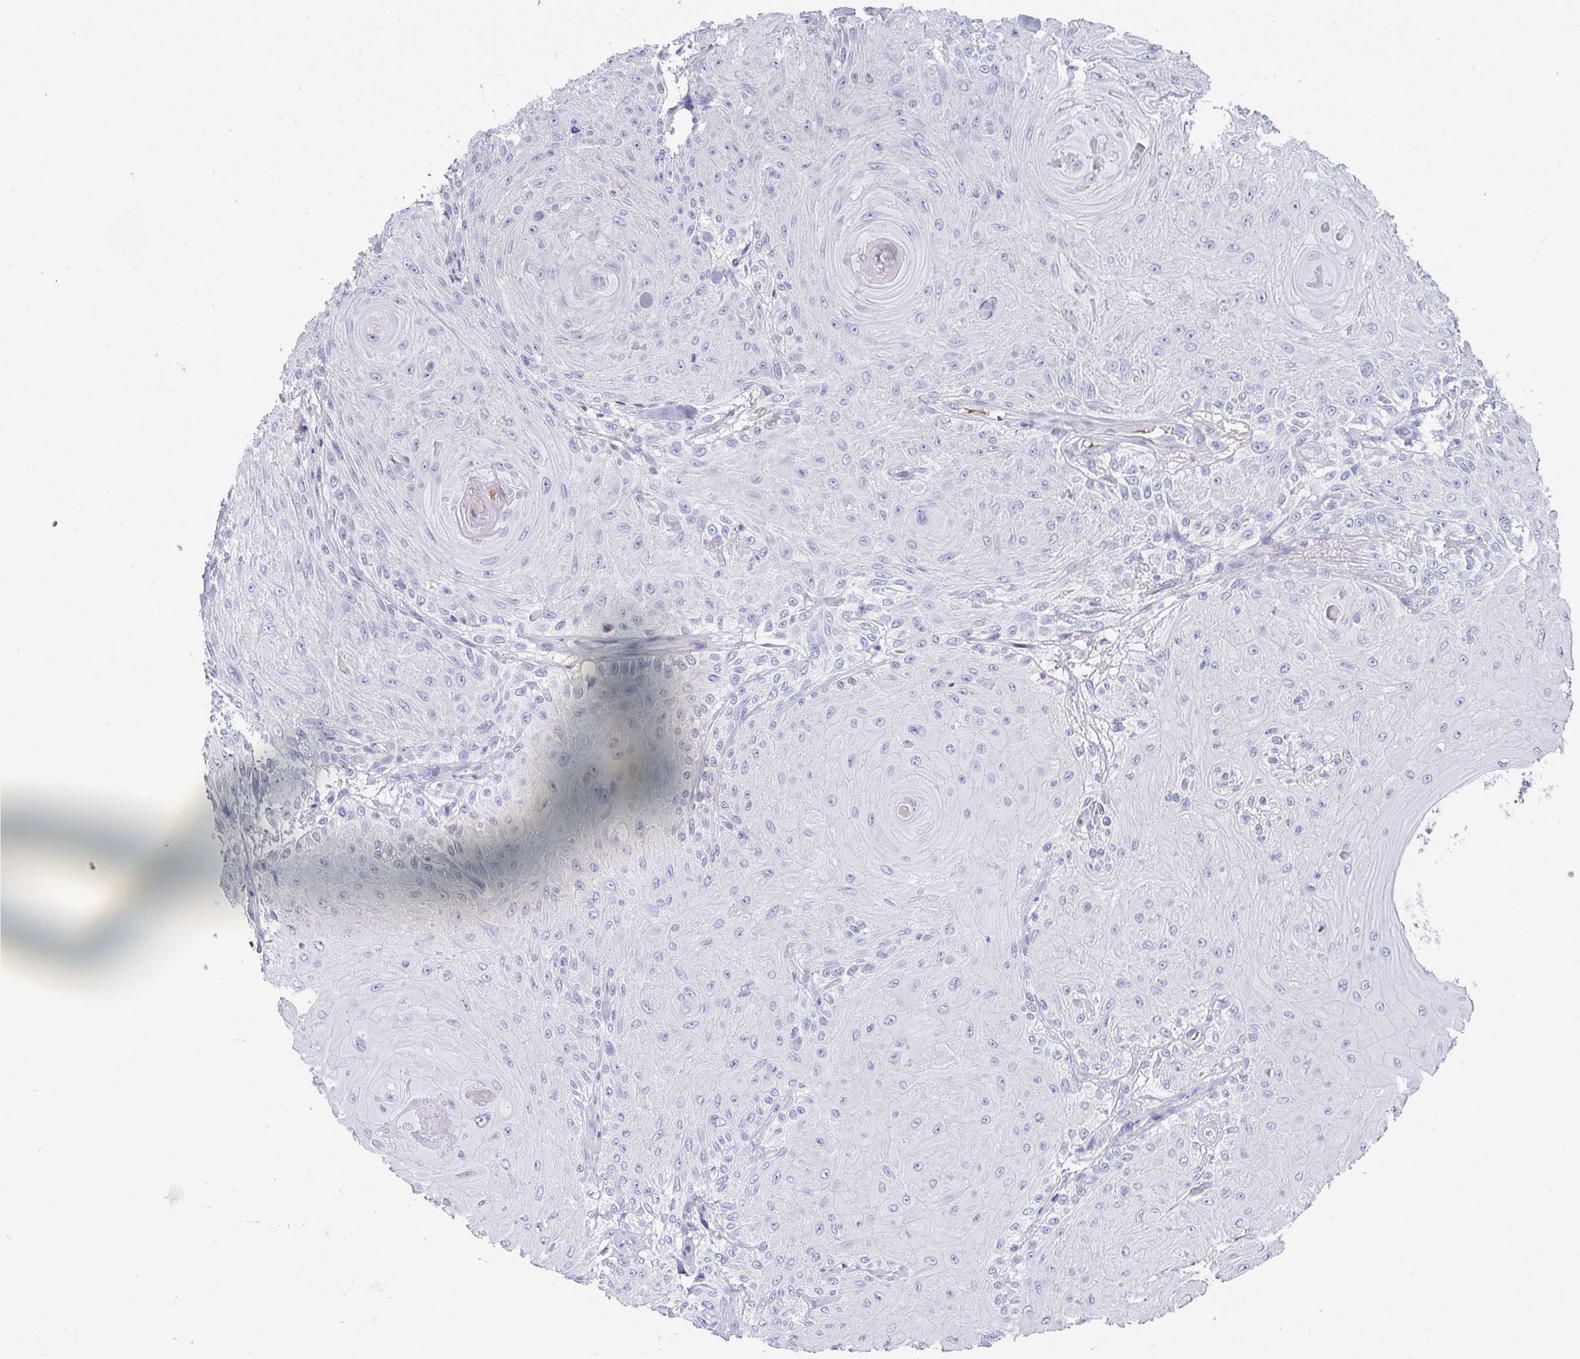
{"staining": {"intensity": "negative", "quantity": "none", "location": "none"}, "tissue": "skin cancer", "cell_type": "Tumor cells", "image_type": "cancer", "snomed": [{"axis": "morphology", "description": "Squamous cell carcinoma, NOS"}, {"axis": "topography", "description": "Skin"}], "caption": "Immunohistochemistry (IHC) image of neoplastic tissue: skin cancer stained with DAB (3,3'-diaminobenzidine) exhibits no significant protein expression in tumor cells.", "gene": "NPY", "patient": {"sex": "male", "age": 88}}